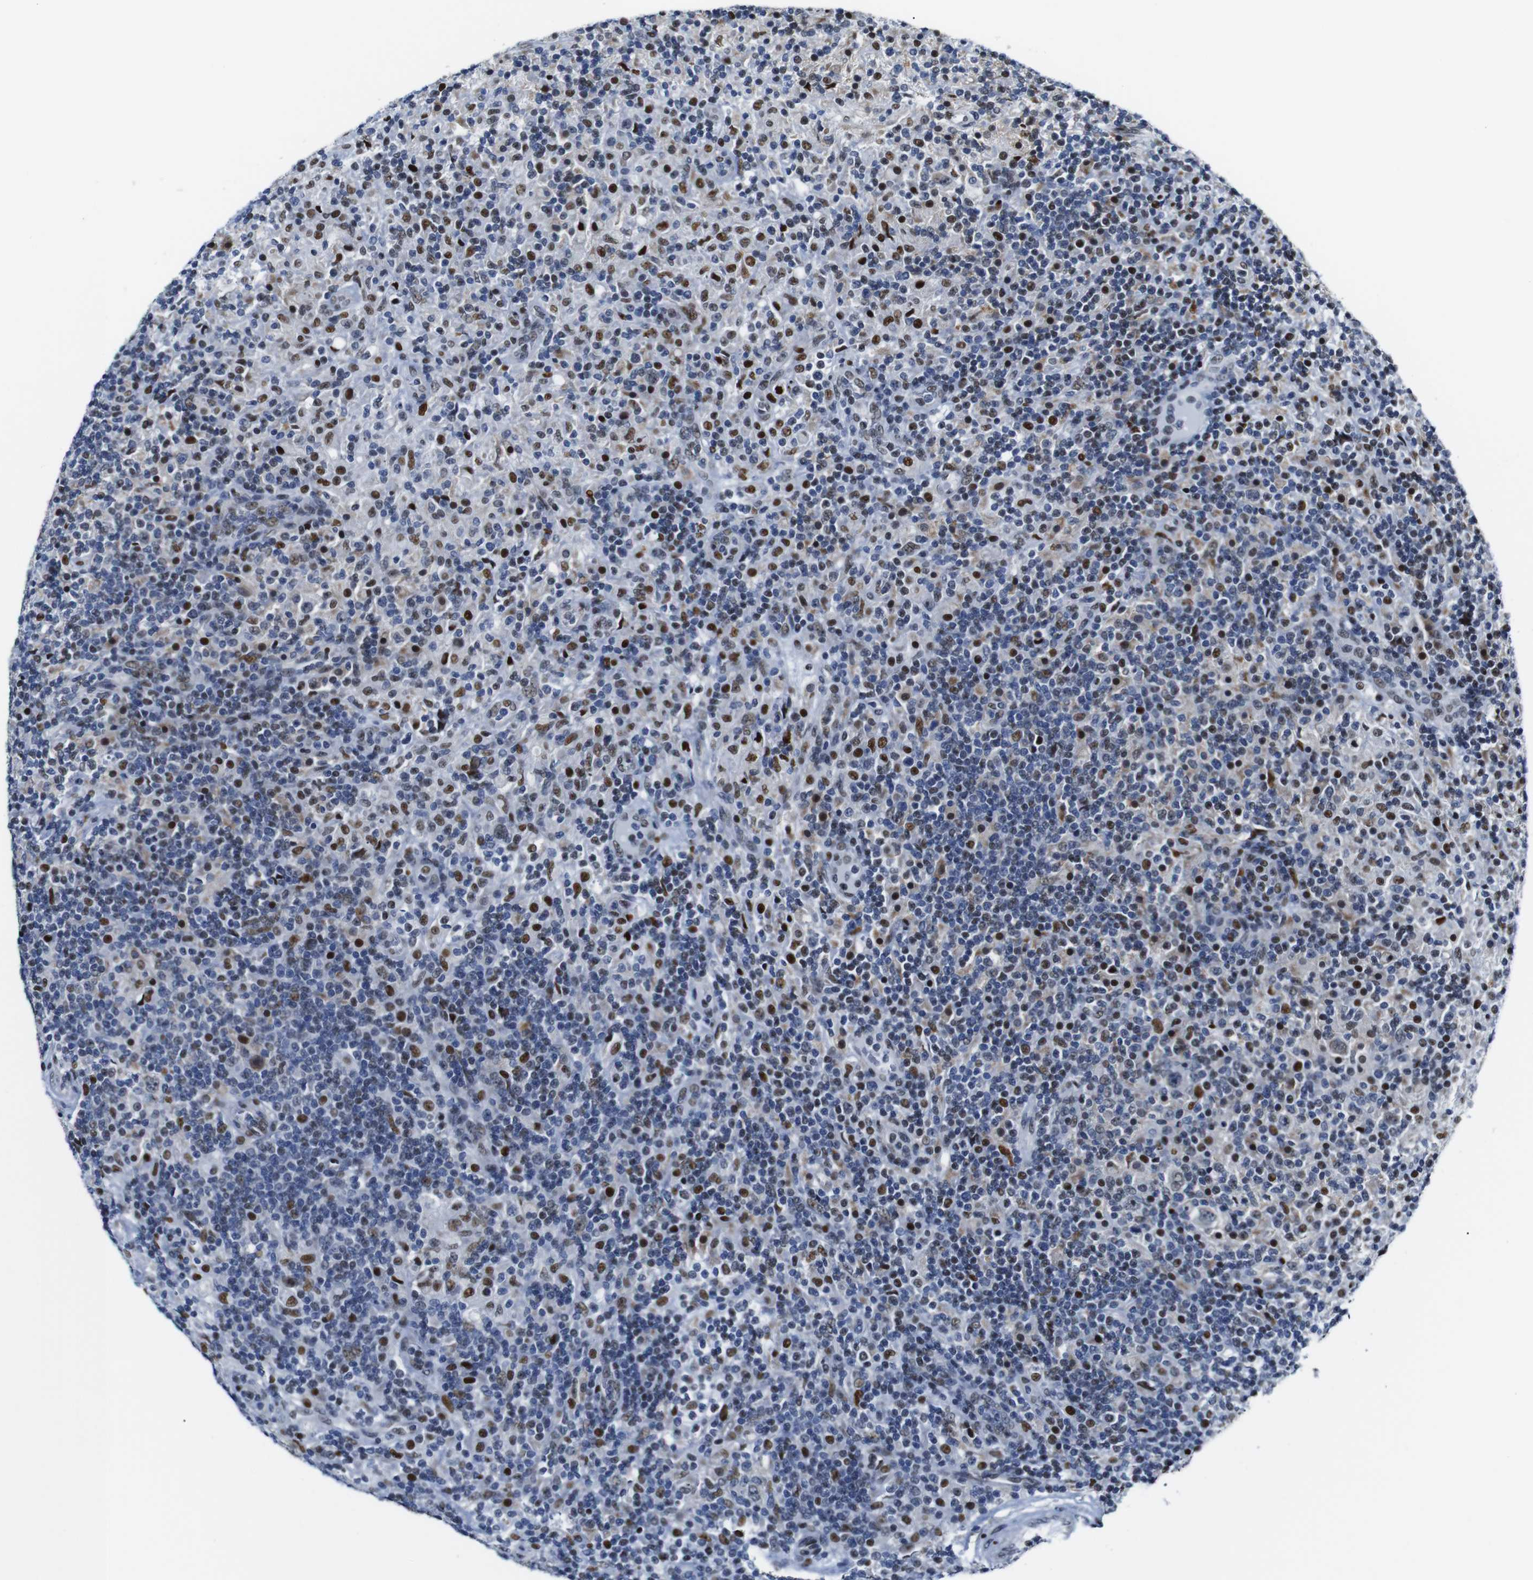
{"staining": {"intensity": "moderate", "quantity": "25%-75%", "location": "nuclear"}, "tissue": "lymphoma", "cell_type": "Tumor cells", "image_type": "cancer", "snomed": [{"axis": "morphology", "description": "Hodgkin's disease, NOS"}, {"axis": "topography", "description": "Lymph node"}], "caption": "Immunohistochemistry (IHC) micrograph of human Hodgkin's disease stained for a protein (brown), which exhibits medium levels of moderate nuclear expression in approximately 25%-75% of tumor cells.", "gene": "GATA6", "patient": {"sex": "male", "age": 70}}